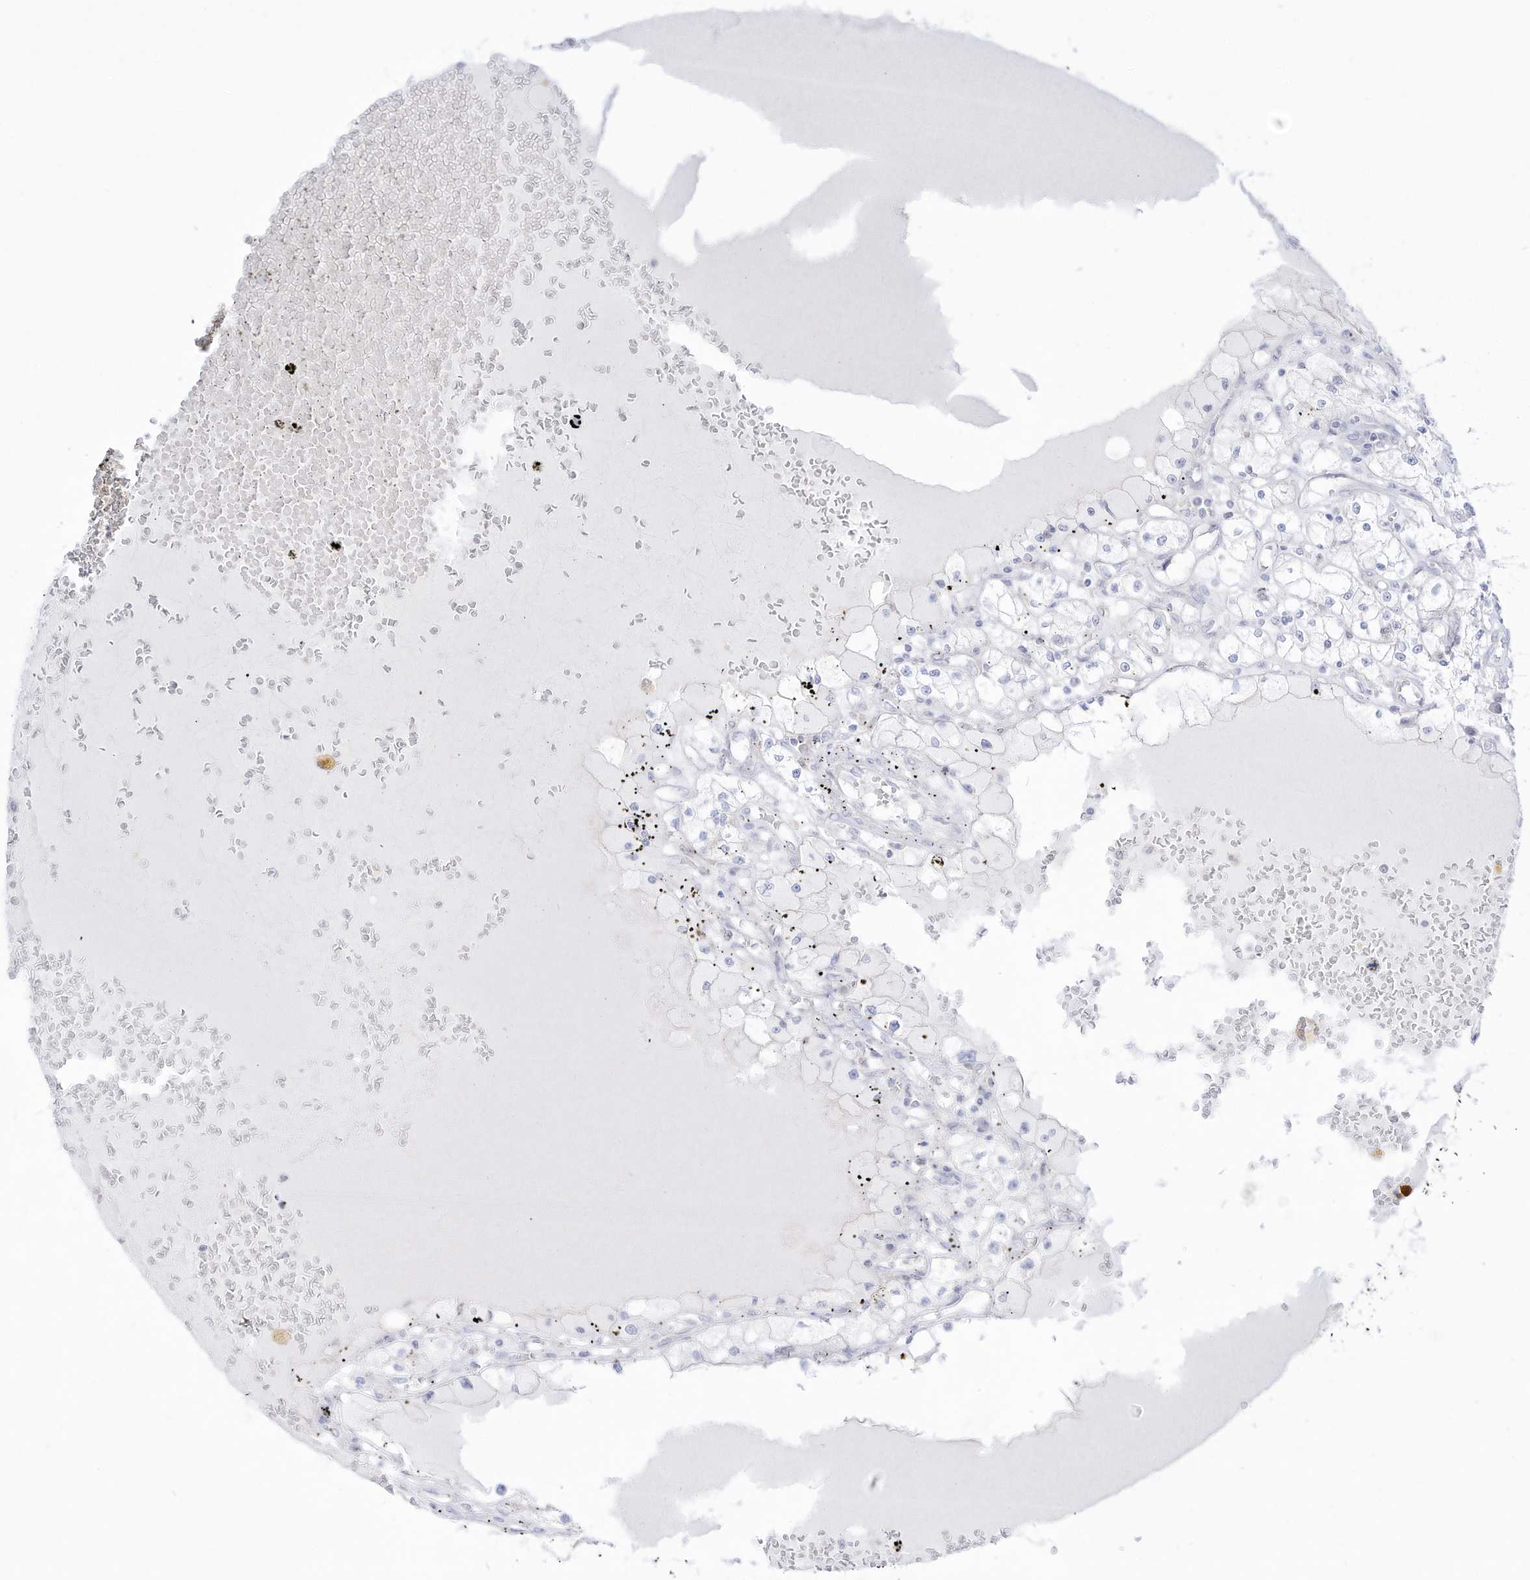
{"staining": {"intensity": "negative", "quantity": "none", "location": "none"}, "tissue": "renal cancer", "cell_type": "Tumor cells", "image_type": "cancer", "snomed": [{"axis": "morphology", "description": "Adenocarcinoma, NOS"}, {"axis": "topography", "description": "Kidney"}], "caption": "A micrograph of adenocarcinoma (renal) stained for a protein shows no brown staining in tumor cells.", "gene": "DMKN", "patient": {"sex": "male", "age": 56}}